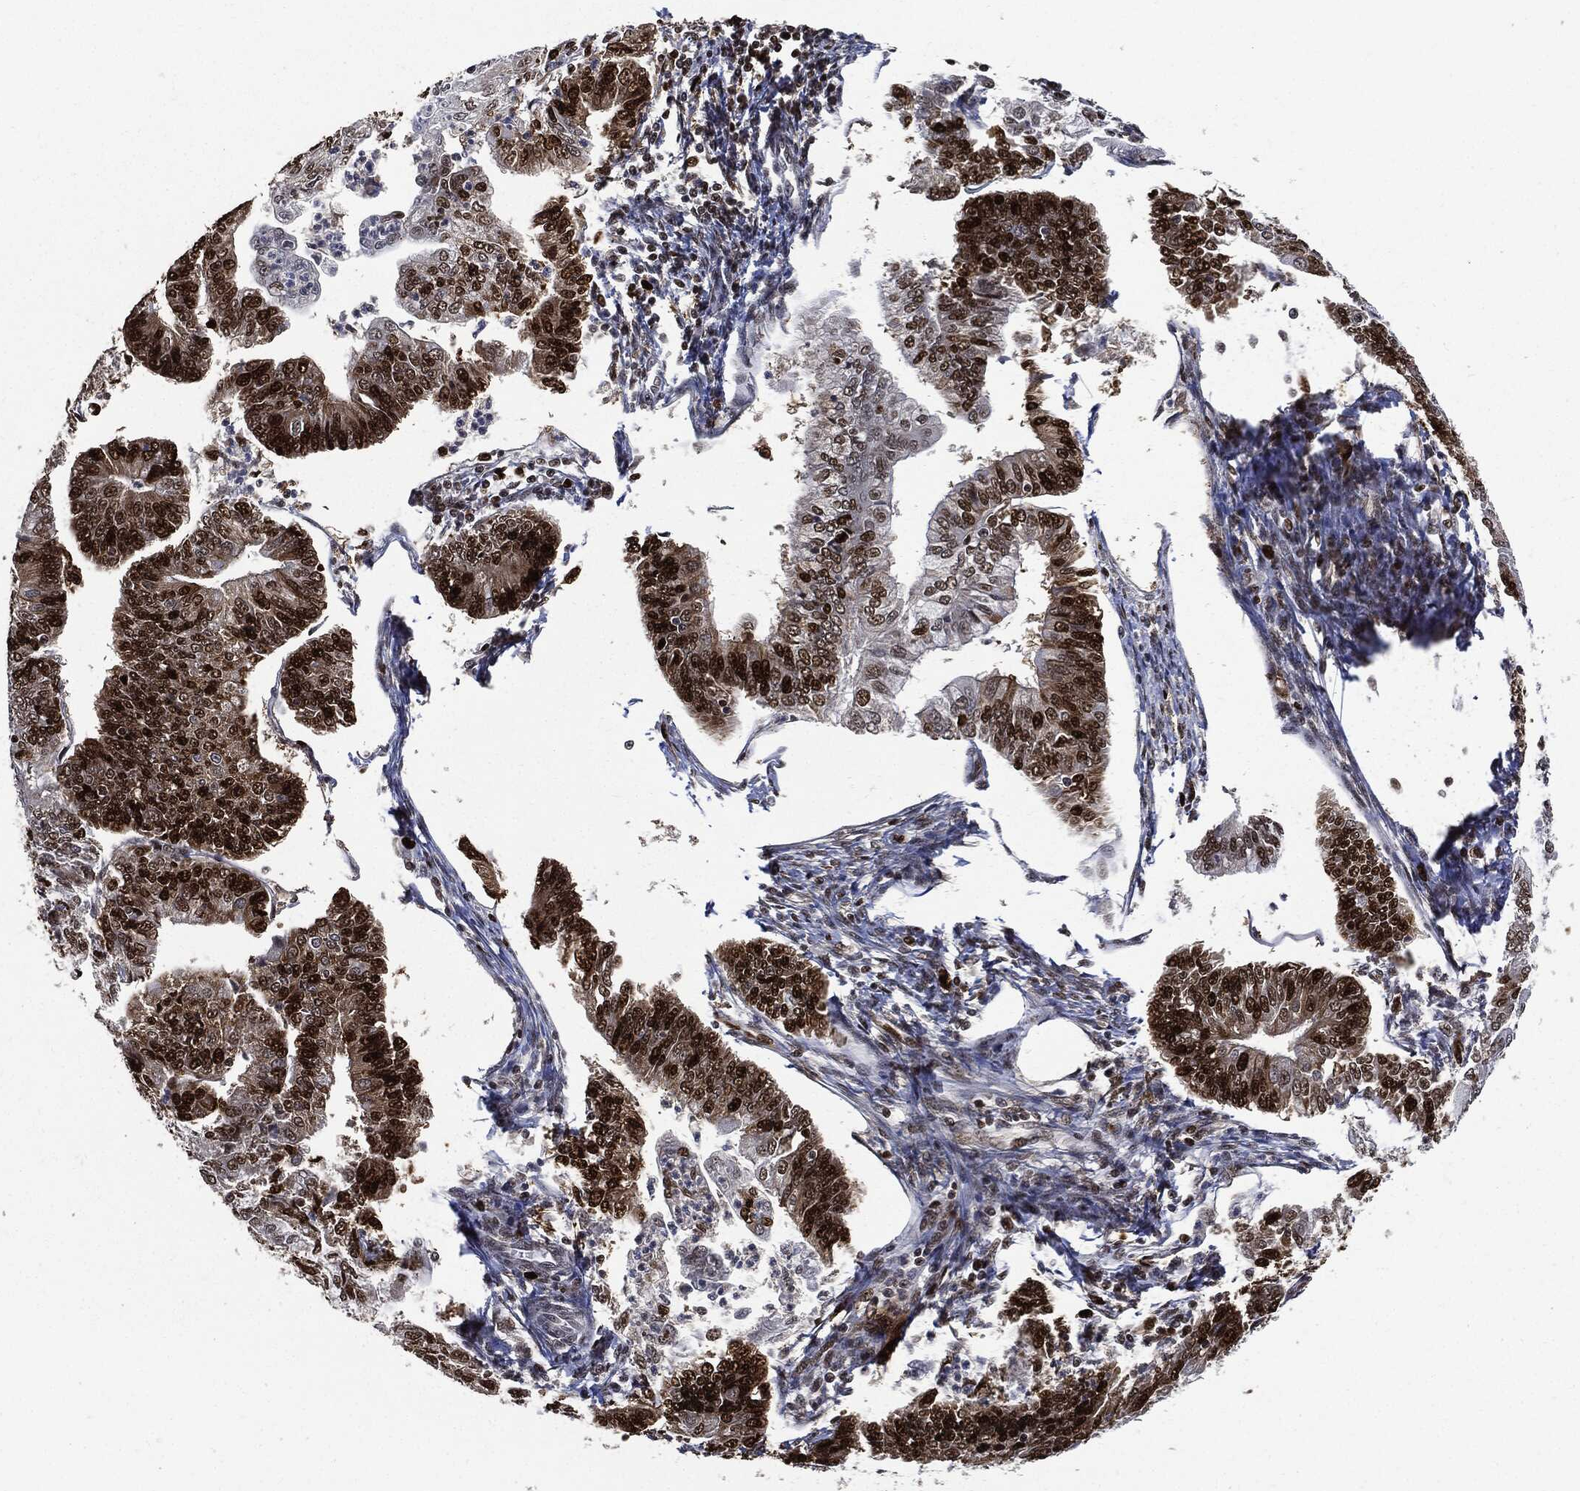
{"staining": {"intensity": "strong", "quantity": ">75%", "location": "nuclear"}, "tissue": "endometrial cancer", "cell_type": "Tumor cells", "image_type": "cancer", "snomed": [{"axis": "morphology", "description": "Adenocarcinoma, NOS"}, {"axis": "topography", "description": "Endometrium"}], "caption": "Immunohistochemistry photomicrograph of neoplastic tissue: adenocarcinoma (endometrial) stained using immunohistochemistry demonstrates high levels of strong protein expression localized specifically in the nuclear of tumor cells, appearing as a nuclear brown color.", "gene": "PCNA", "patient": {"sex": "female", "age": 56}}